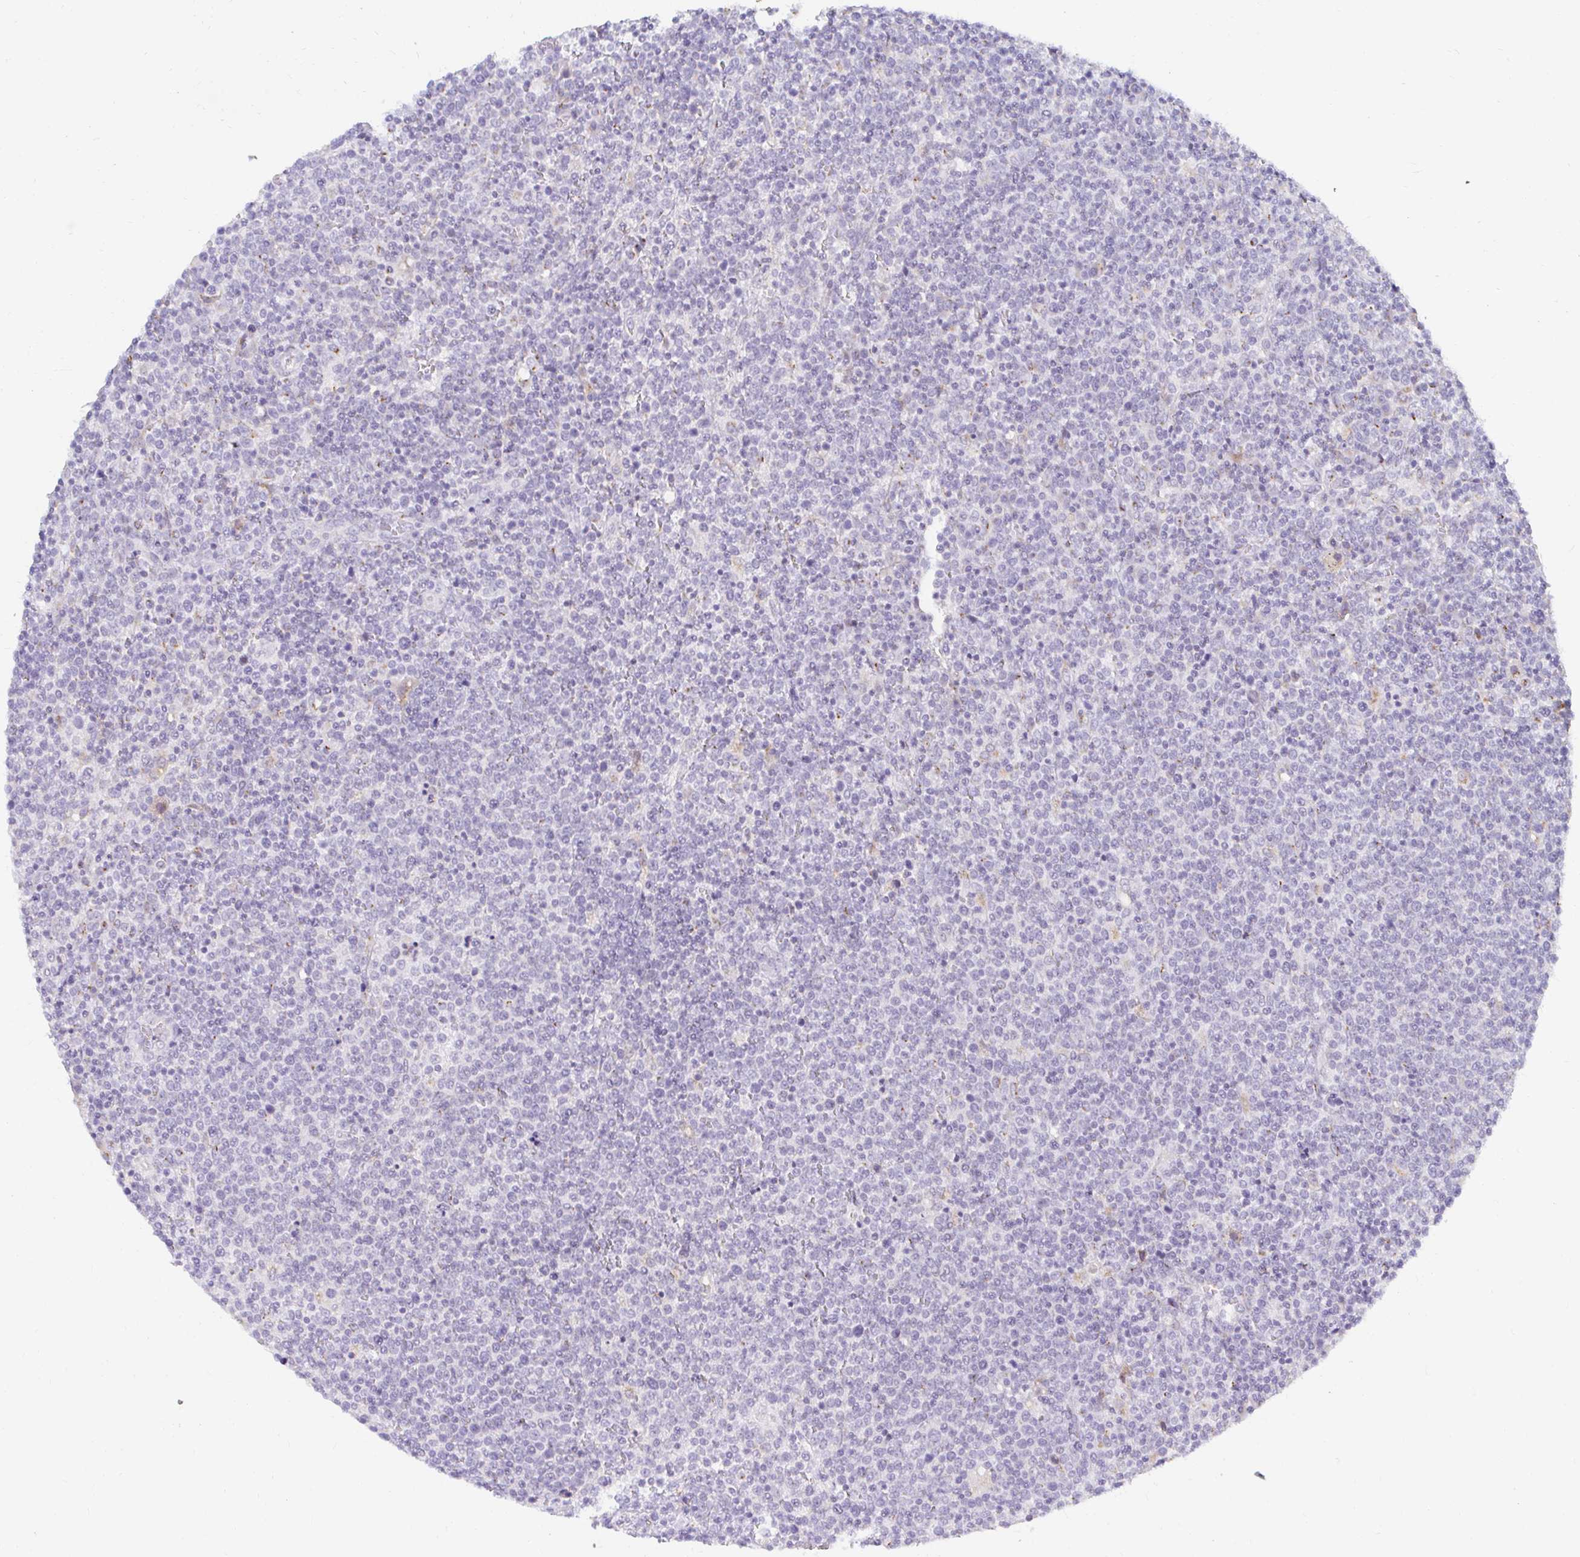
{"staining": {"intensity": "negative", "quantity": "none", "location": "none"}, "tissue": "lymphoma", "cell_type": "Tumor cells", "image_type": "cancer", "snomed": [{"axis": "morphology", "description": "Malignant lymphoma, non-Hodgkin's type, High grade"}, {"axis": "topography", "description": "Lymph node"}], "caption": "High-grade malignant lymphoma, non-Hodgkin's type was stained to show a protein in brown. There is no significant staining in tumor cells.", "gene": "OR51D1", "patient": {"sex": "male", "age": 61}}